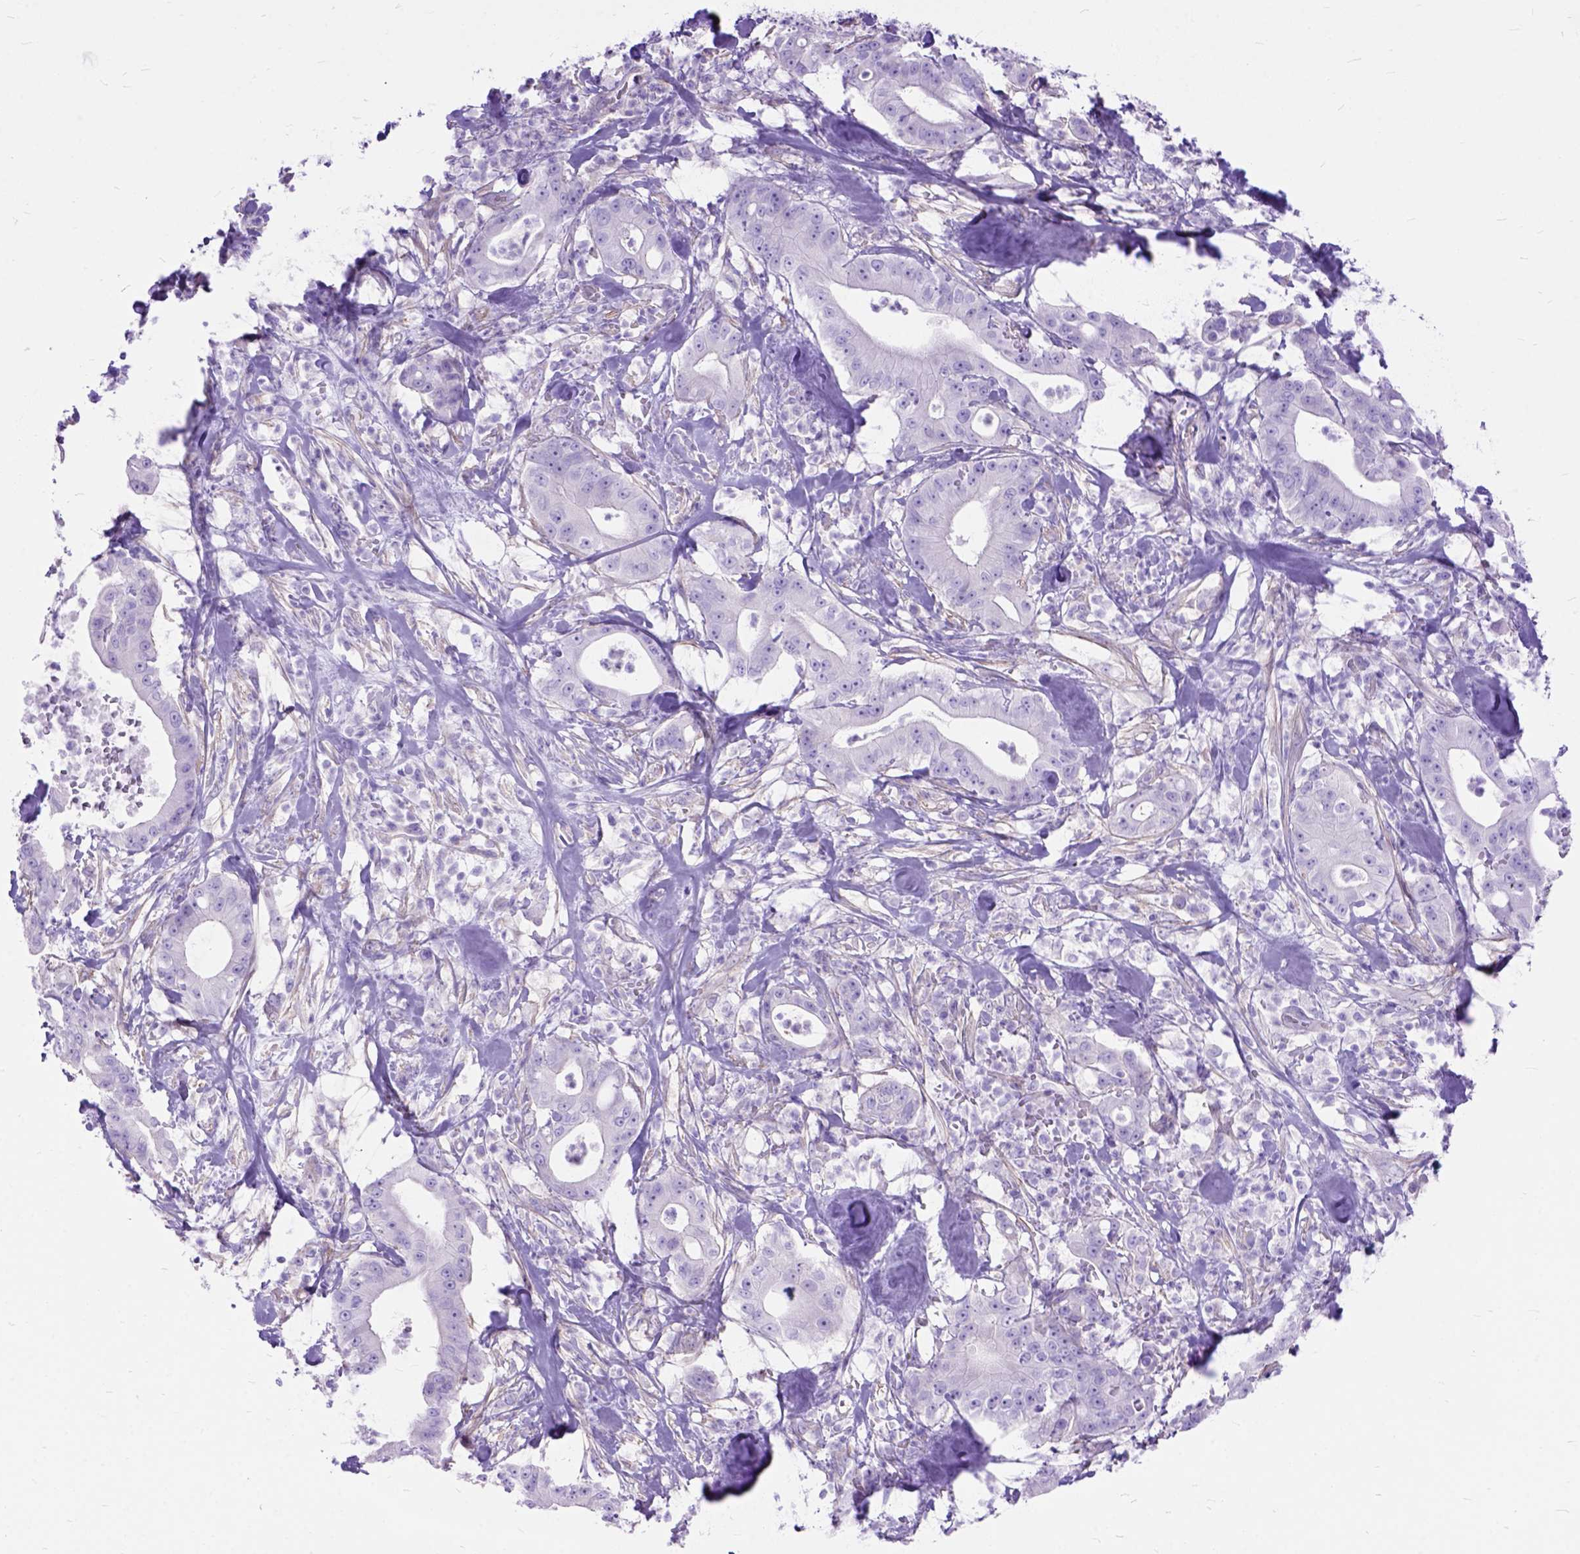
{"staining": {"intensity": "negative", "quantity": "none", "location": "none"}, "tissue": "pancreatic cancer", "cell_type": "Tumor cells", "image_type": "cancer", "snomed": [{"axis": "morphology", "description": "Adenocarcinoma, NOS"}, {"axis": "topography", "description": "Pancreas"}], "caption": "Micrograph shows no protein expression in tumor cells of pancreatic cancer (adenocarcinoma) tissue.", "gene": "ARL9", "patient": {"sex": "male", "age": 71}}